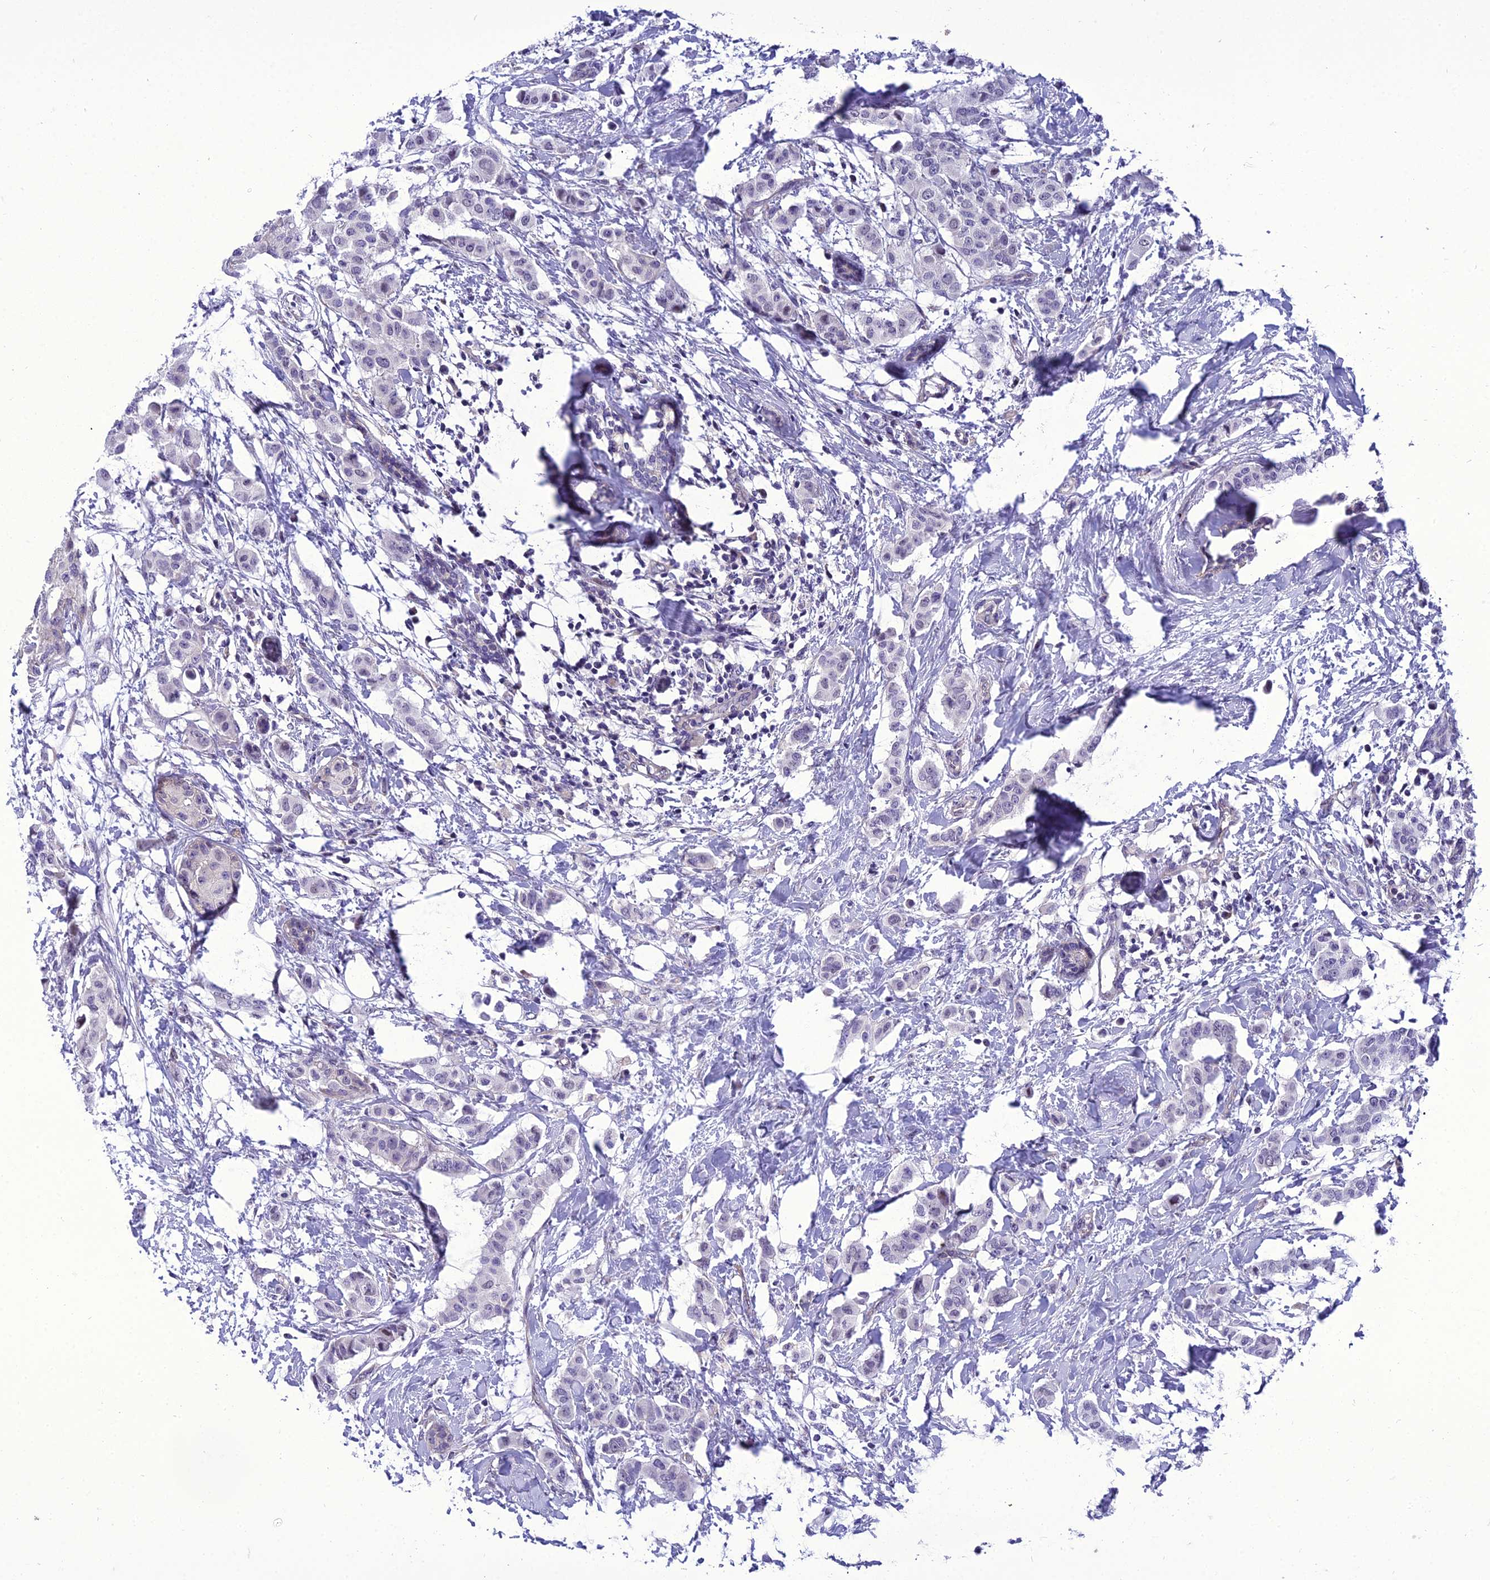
{"staining": {"intensity": "negative", "quantity": "none", "location": "none"}, "tissue": "breast cancer", "cell_type": "Tumor cells", "image_type": "cancer", "snomed": [{"axis": "morphology", "description": "Duct carcinoma"}, {"axis": "topography", "description": "Breast"}], "caption": "A micrograph of breast cancer stained for a protein reveals no brown staining in tumor cells.", "gene": "GAB4", "patient": {"sex": "female", "age": 40}}